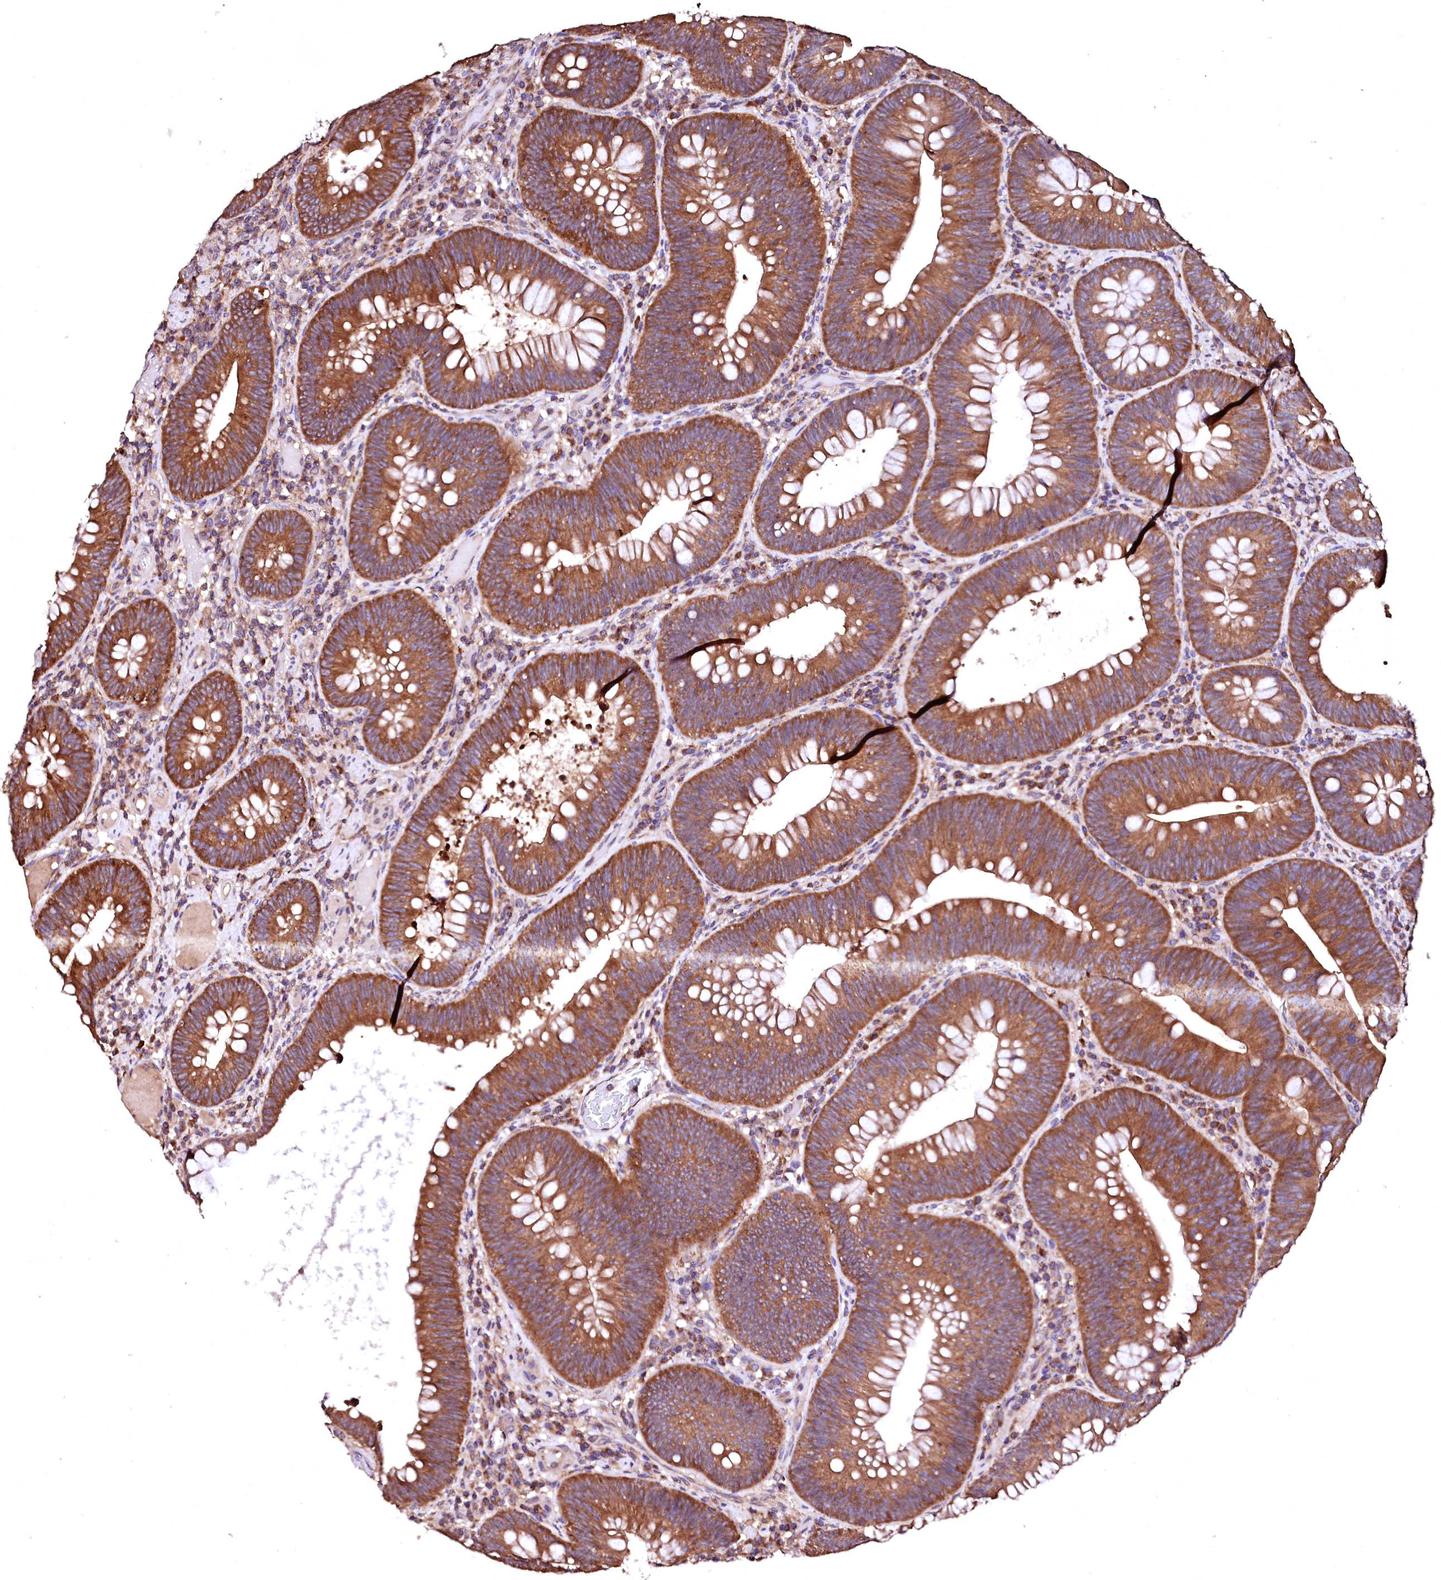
{"staining": {"intensity": "strong", "quantity": ">75%", "location": "cytoplasmic/membranous"}, "tissue": "colorectal cancer", "cell_type": "Tumor cells", "image_type": "cancer", "snomed": [{"axis": "morphology", "description": "Adenocarcinoma, NOS"}, {"axis": "topography", "description": "Rectum"}], "caption": "Immunohistochemistry histopathology image of neoplastic tissue: colorectal cancer (adenocarcinoma) stained using IHC reveals high levels of strong protein expression localized specifically in the cytoplasmic/membranous of tumor cells, appearing as a cytoplasmic/membranous brown color.", "gene": "ST3GAL1", "patient": {"sex": "female", "age": 75}}